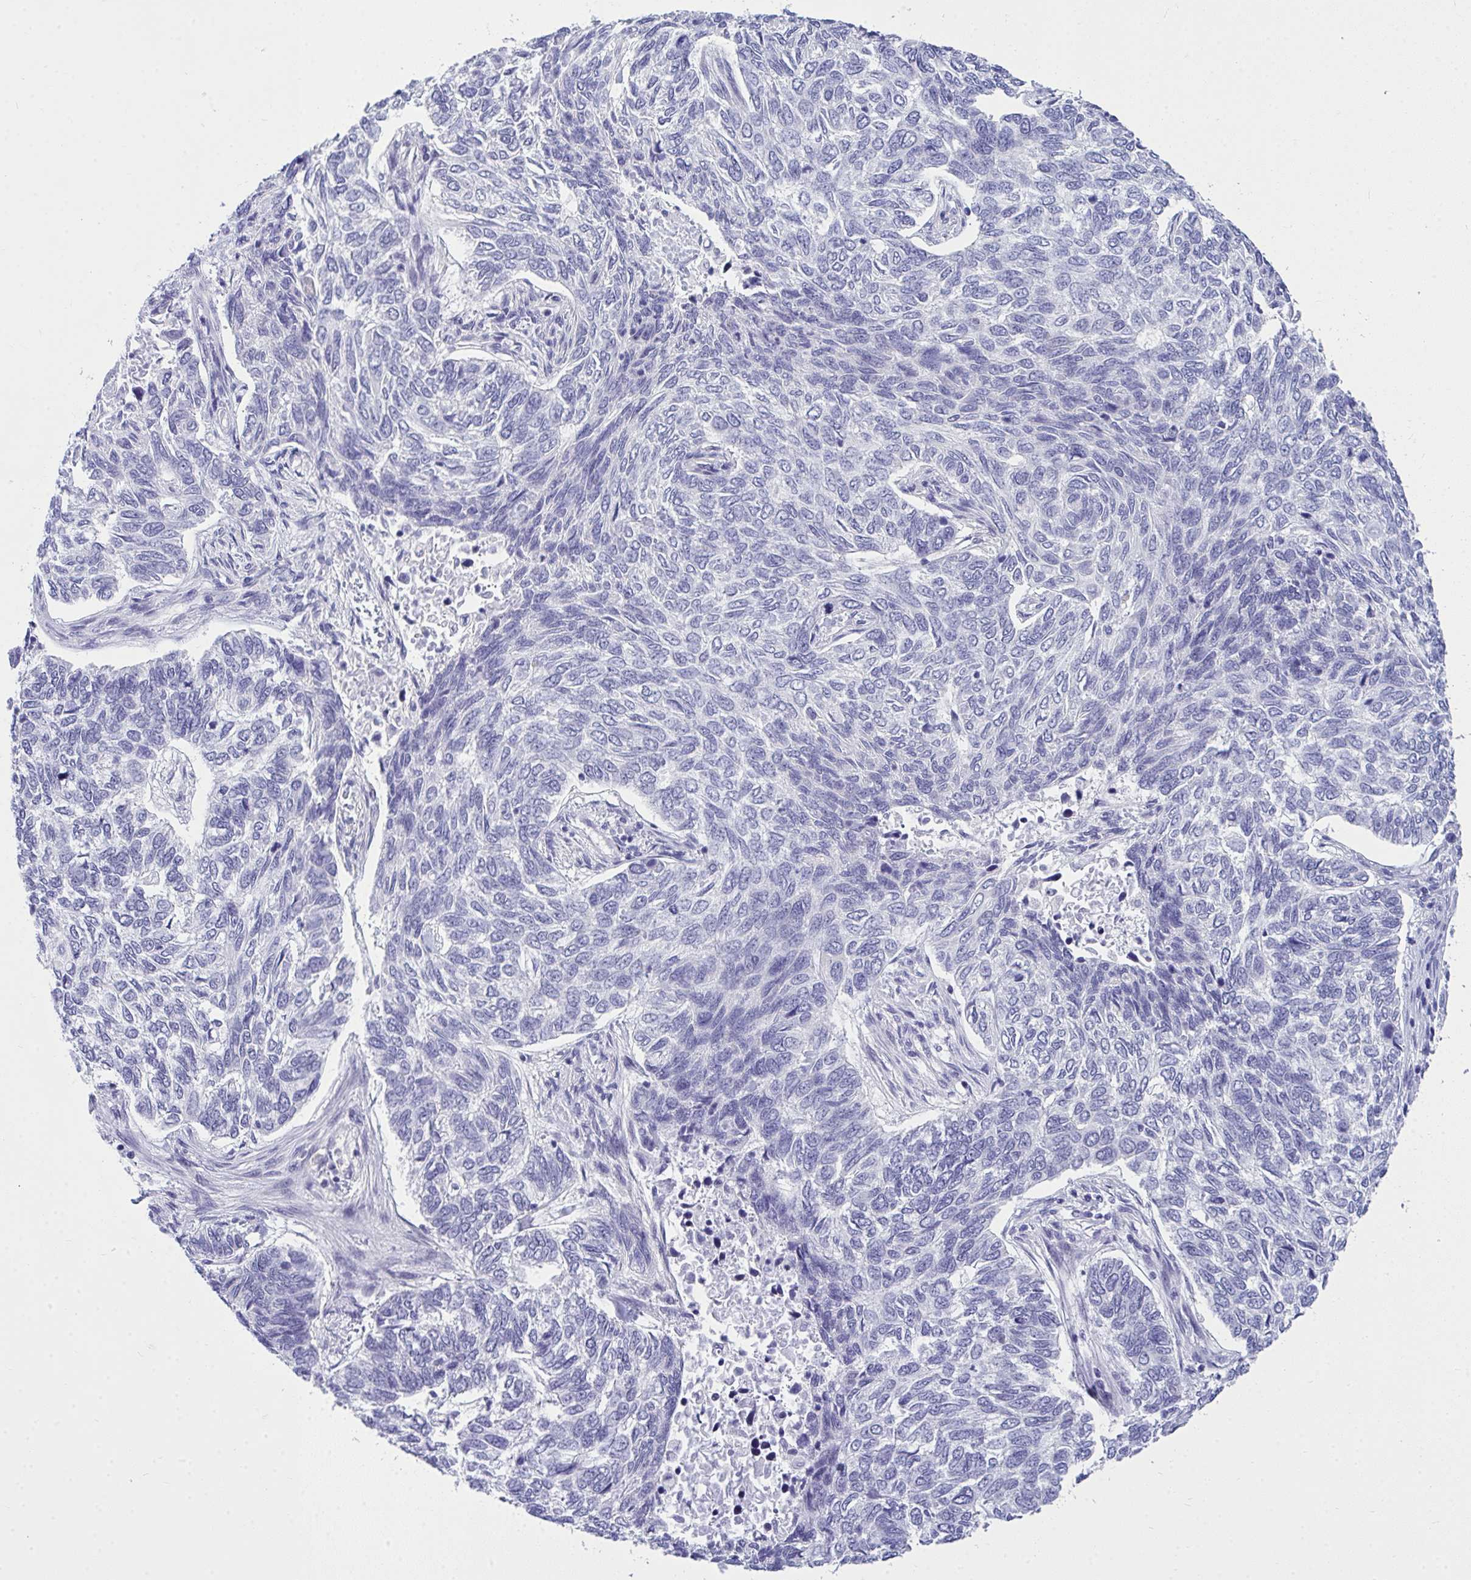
{"staining": {"intensity": "negative", "quantity": "none", "location": "none"}, "tissue": "skin cancer", "cell_type": "Tumor cells", "image_type": "cancer", "snomed": [{"axis": "morphology", "description": "Basal cell carcinoma"}, {"axis": "topography", "description": "Skin"}], "caption": "The IHC micrograph has no significant staining in tumor cells of skin cancer (basal cell carcinoma) tissue.", "gene": "TSBP1", "patient": {"sex": "female", "age": 65}}